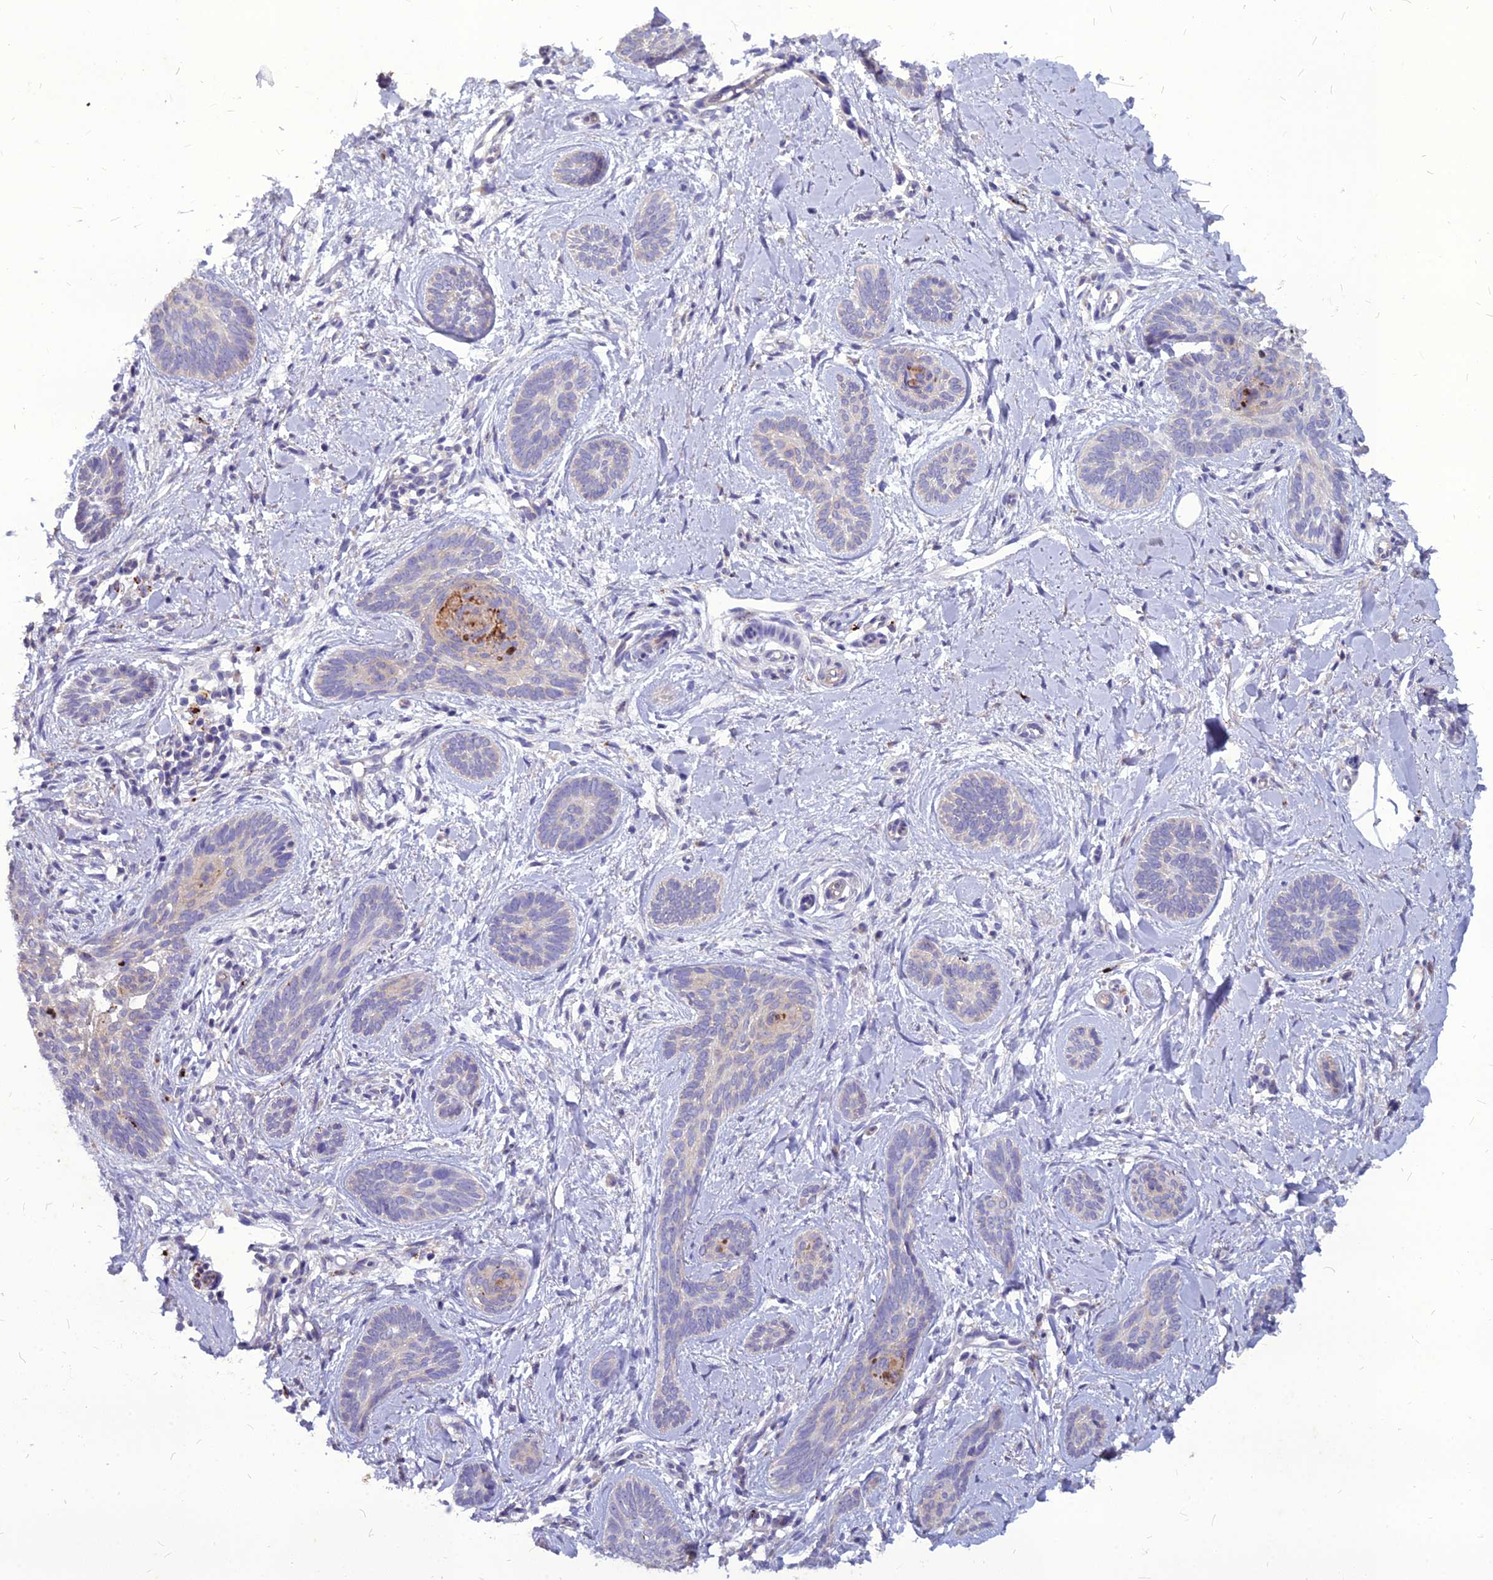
{"staining": {"intensity": "negative", "quantity": "none", "location": "none"}, "tissue": "skin cancer", "cell_type": "Tumor cells", "image_type": "cancer", "snomed": [{"axis": "morphology", "description": "Basal cell carcinoma"}, {"axis": "topography", "description": "Skin"}], "caption": "High magnification brightfield microscopy of skin basal cell carcinoma stained with DAB (brown) and counterstained with hematoxylin (blue): tumor cells show no significant positivity.", "gene": "PCED1B", "patient": {"sex": "female", "age": 81}}